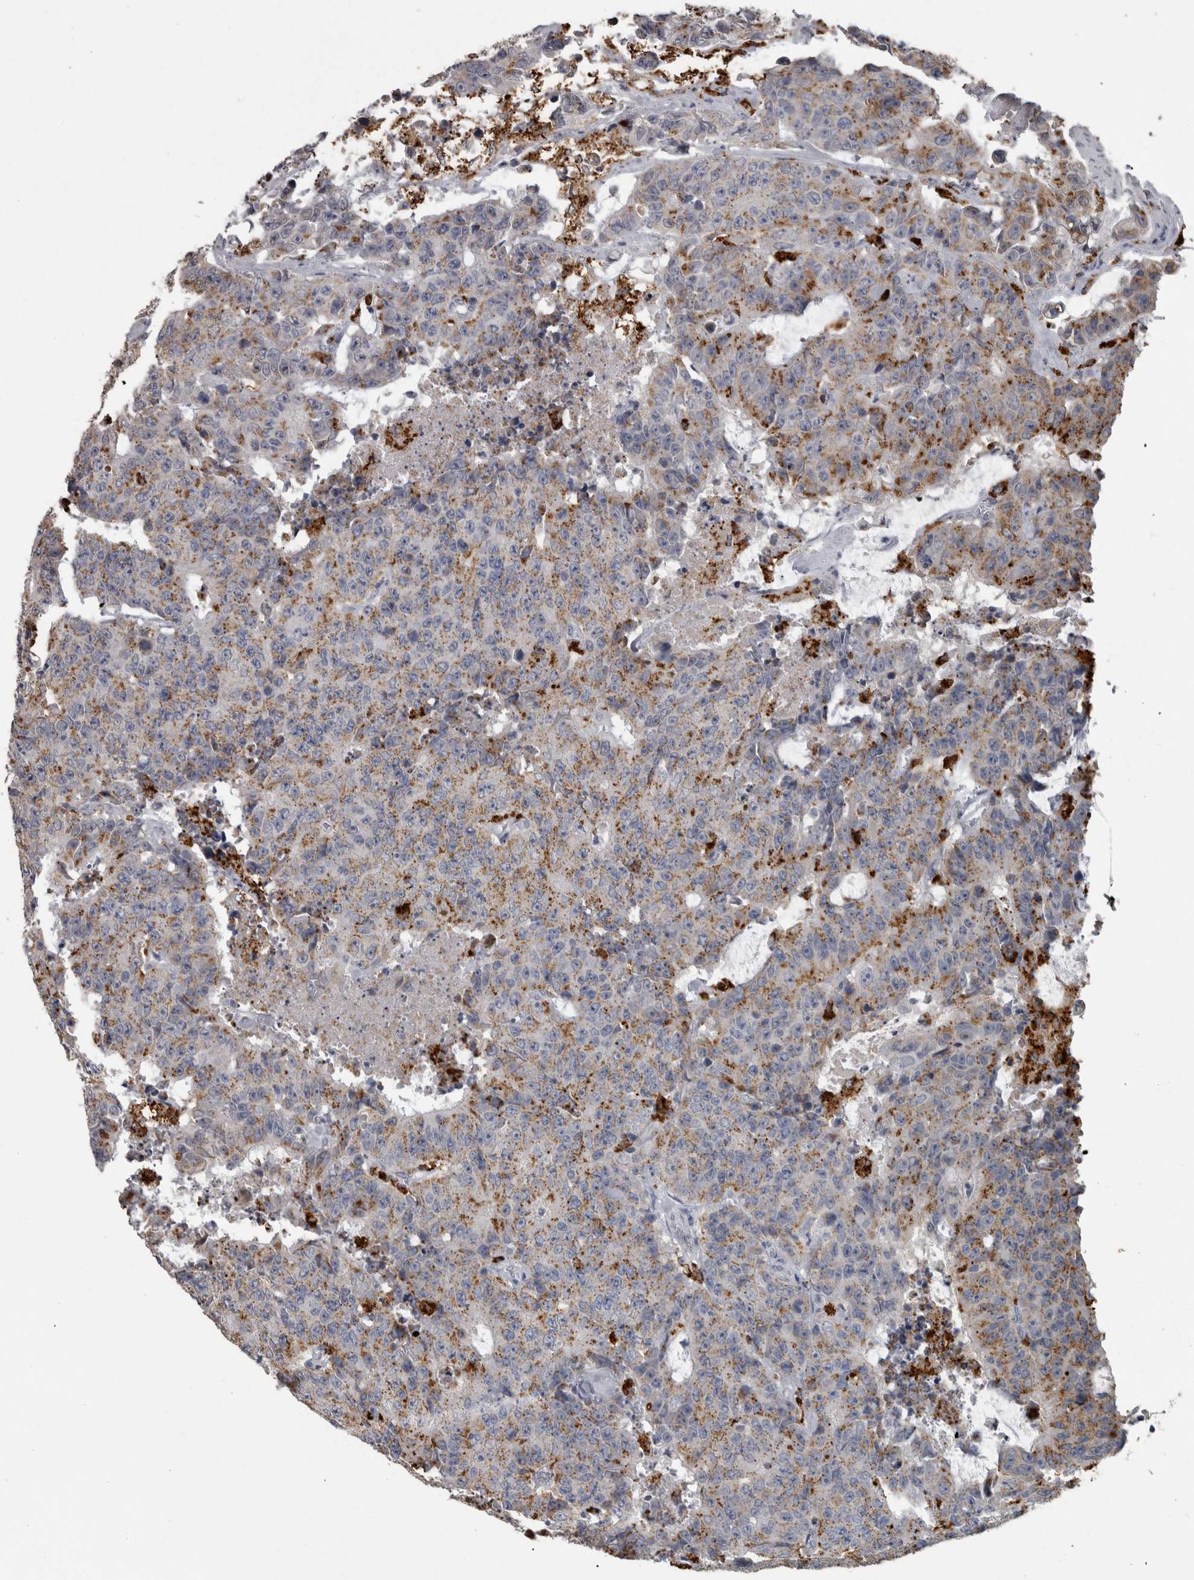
{"staining": {"intensity": "moderate", "quantity": ">75%", "location": "cytoplasmic/membranous"}, "tissue": "colorectal cancer", "cell_type": "Tumor cells", "image_type": "cancer", "snomed": [{"axis": "morphology", "description": "Adenocarcinoma, NOS"}, {"axis": "topography", "description": "Colon"}], "caption": "Colorectal adenocarcinoma stained with DAB IHC reveals medium levels of moderate cytoplasmic/membranous expression in about >75% of tumor cells.", "gene": "NAAA", "patient": {"sex": "female", "age": 86}}